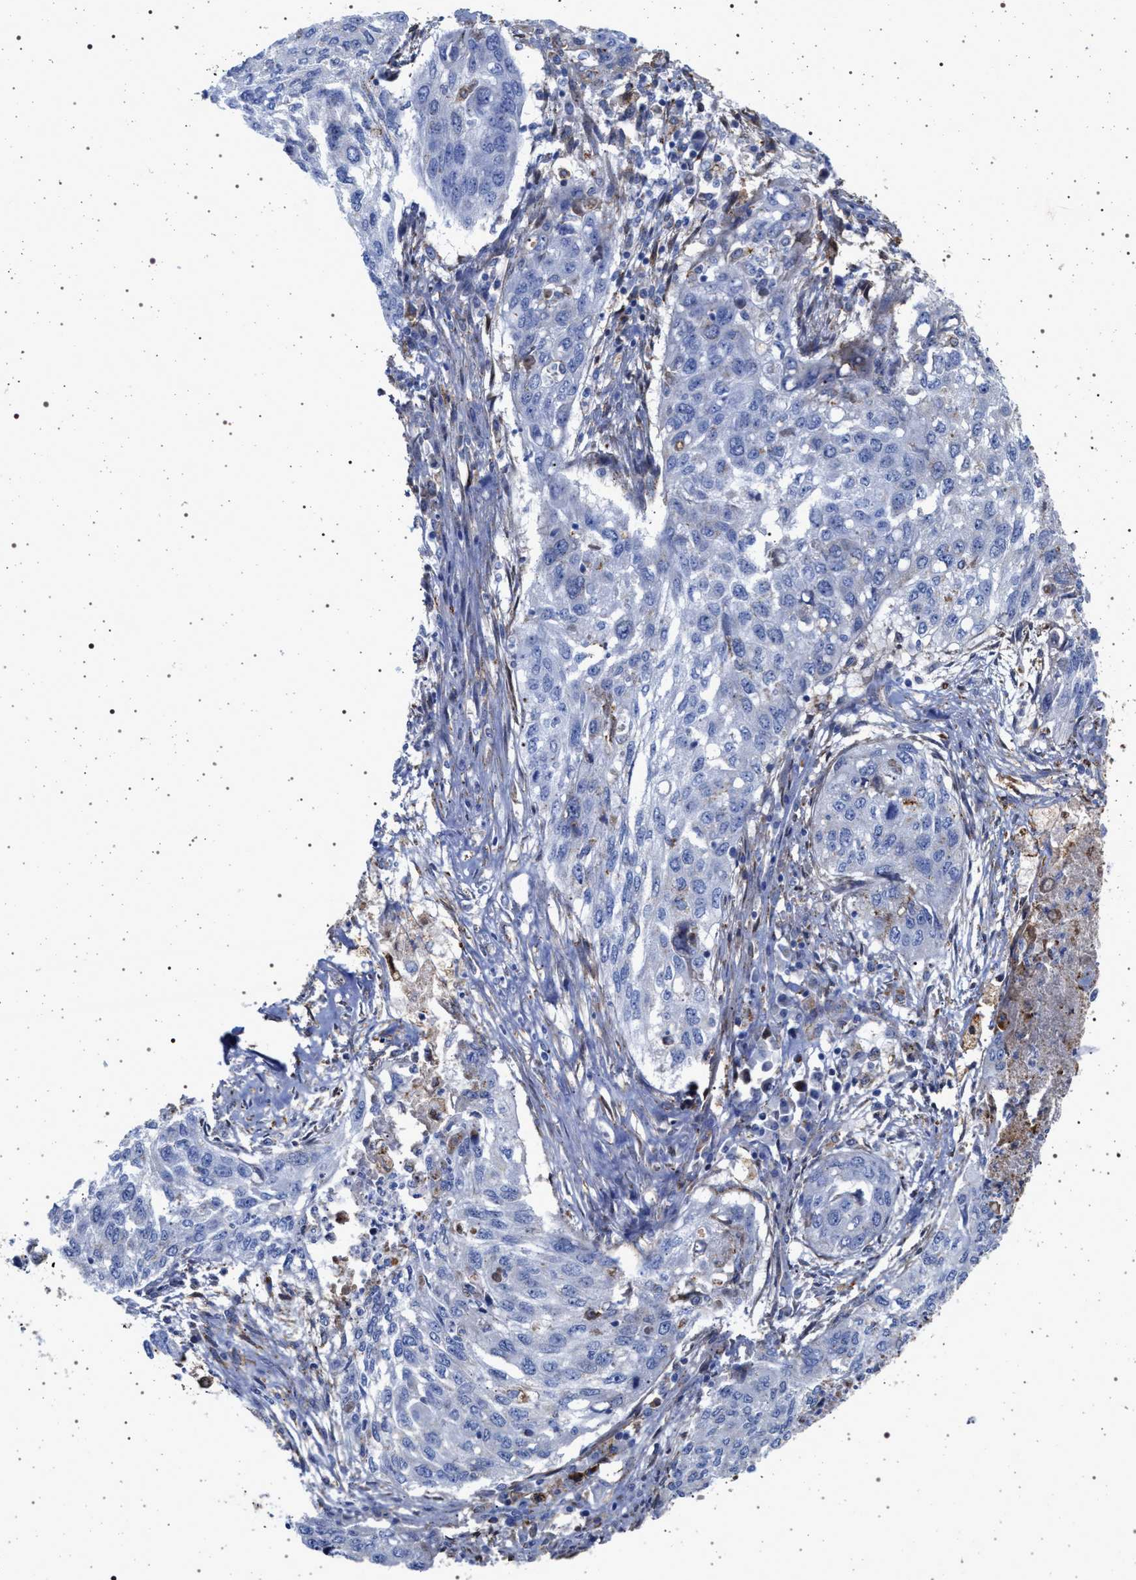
{"staining": {"intensity": "negative", "quantity": "none", "location": "none"}, "tissue": "lung cancer", "cell_type": "Tumor cells", "image_type": "cancer", "snomed": [{"axis": "morphology", "description": "Squamous cell carcinoma, NOS"}, {"axis": "topography", "description": "Lung"}], "caption": "An IHC histopathology image of lung cancer is shown. There is no staining in tumor cells of lung cancer. The staining is performed using DAB (3,3'-diaminobenzidine) brown chromogen with nuclei counter-stained in using hematoxylin.", "gene": "PLG", "patient": {"sex": "female", "age": 63}}